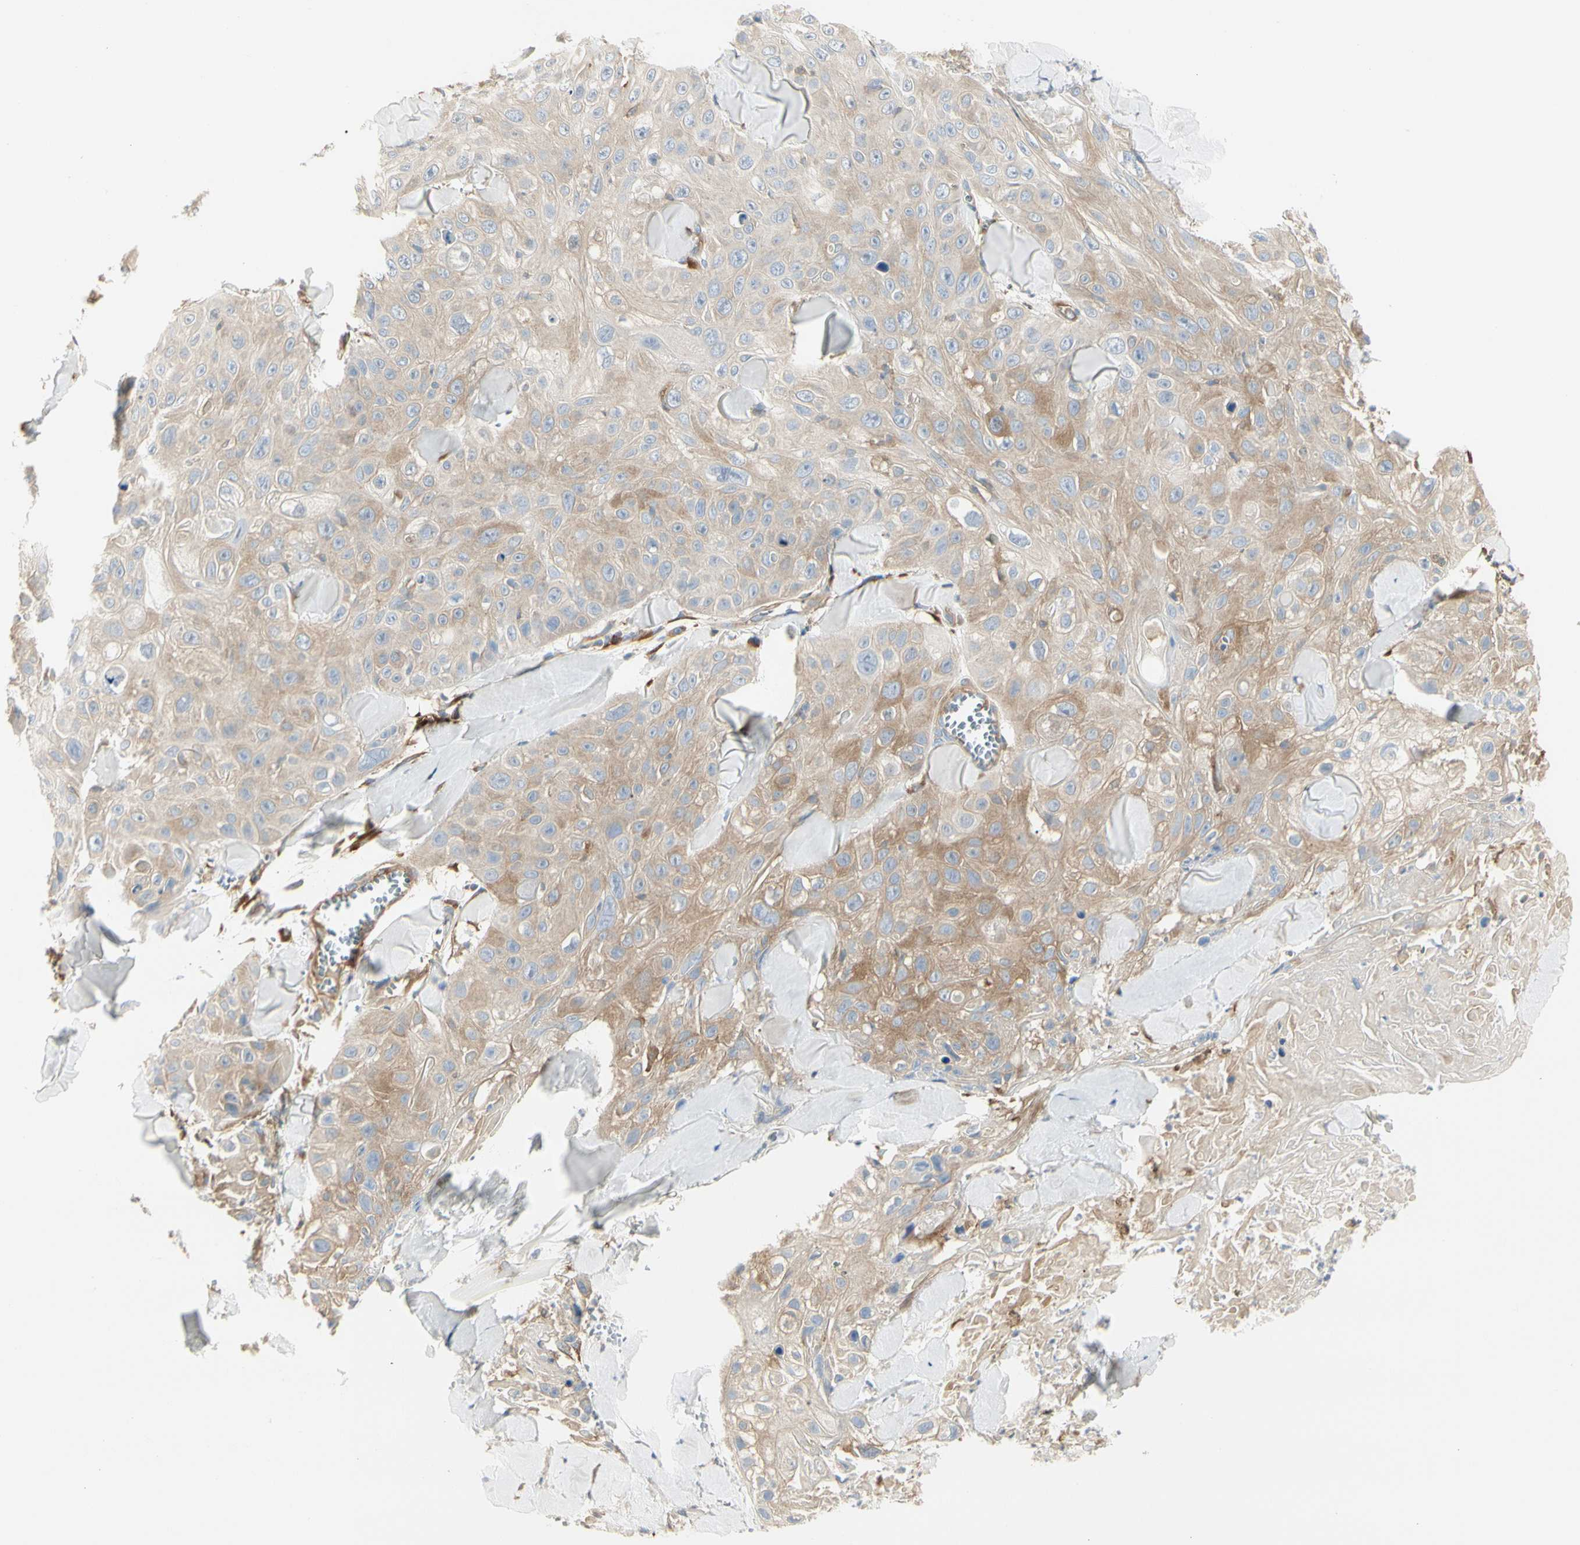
{"staining": {"intensity": "moderate", "quantity": ">75%", "location": "cytoplasmic/membranous"}, "tissue": "skin cancer", "cell_type": "Tumor cells", "image_type": "cancer", "snomed": [{"axis": "morphology", "description": "Squamous cell carcinoma, NOS"}, {"axis": "topography", "description": "Skin"}], "caption": "The histopathology image shows staining of skin cancer (squamous cell carcinoma), revealing moderate cytoplasmic/membranous protein staining (brown color) within tumor cells. Ihc stains the protein in brown and the nuclei are stained blue.", "gene": "NFKB2", "patient": {"sex": "male", "age": 86}}